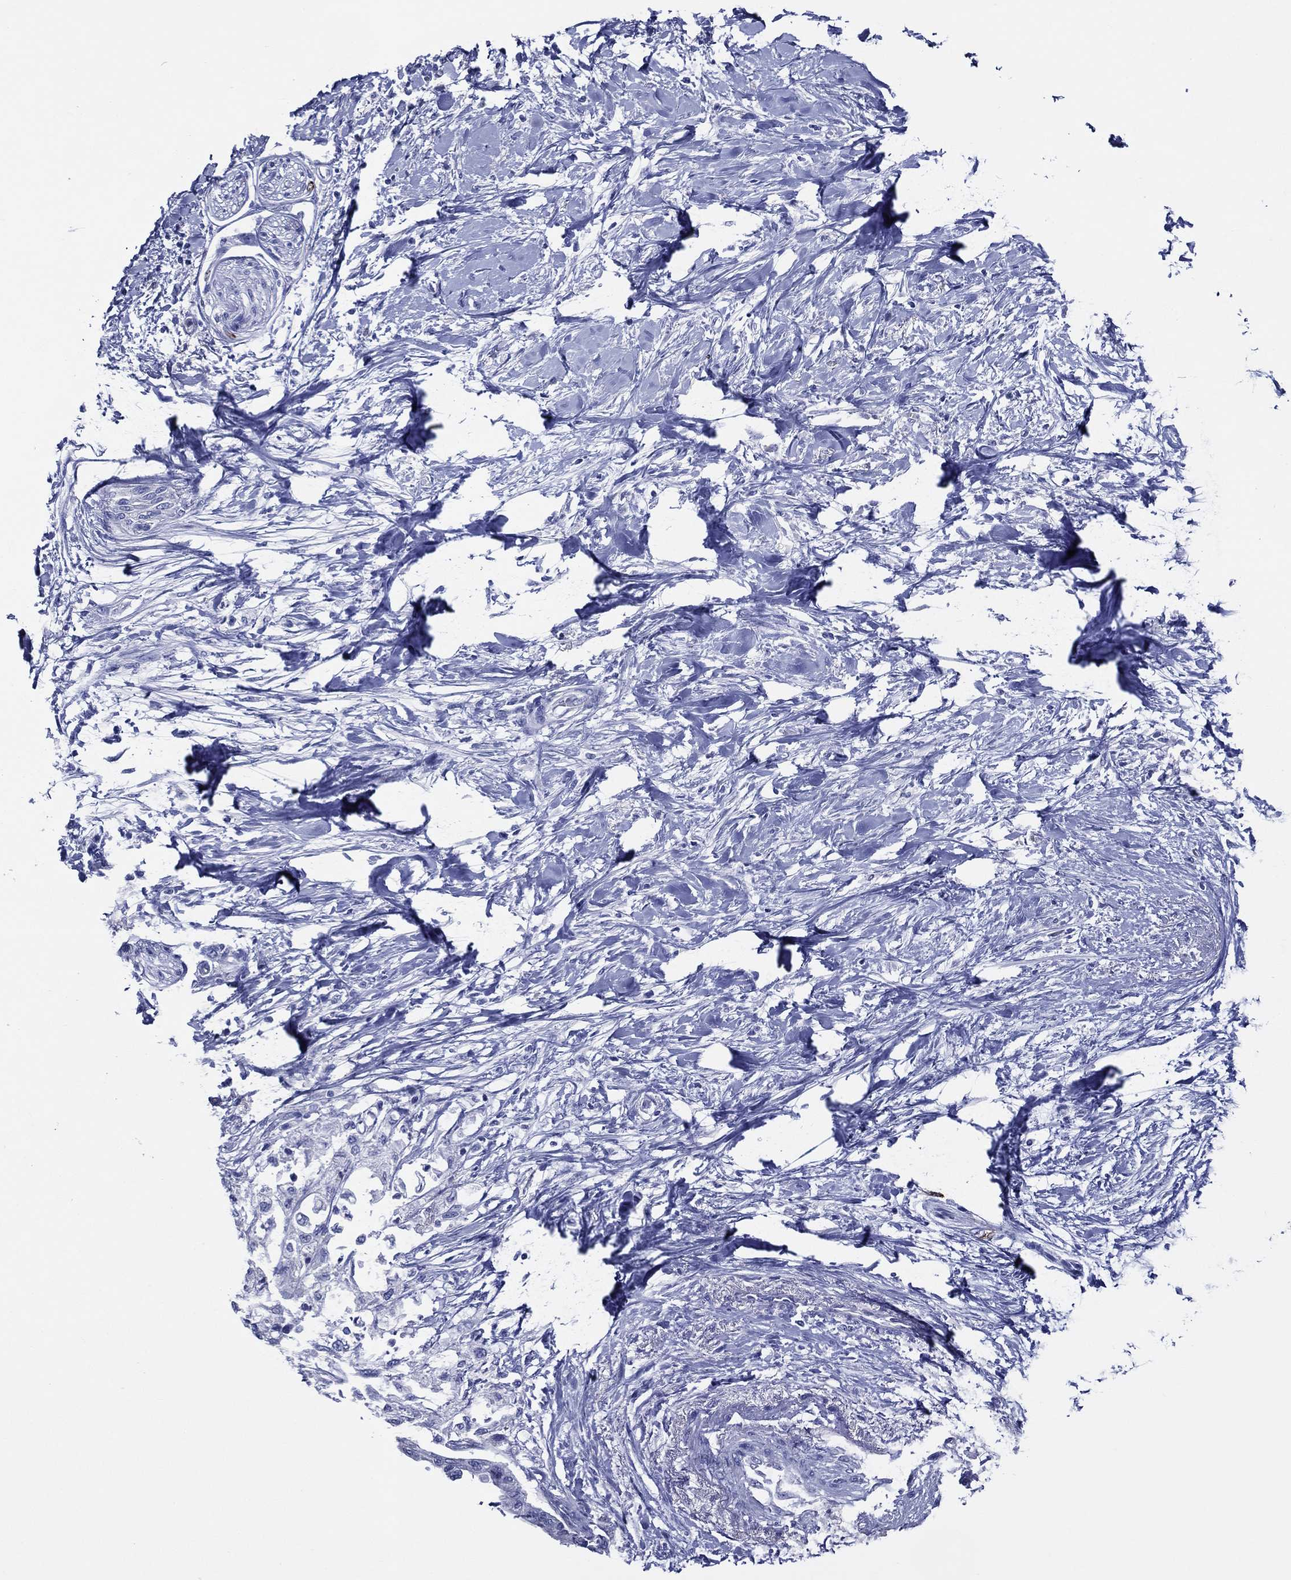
{"staining": {"intensity": "negative", "quantity": "none", "location": "none"}, "tissue": "pancreatic cancer", "cell_type": "Tumor cells", "image_type": "cancer", "snomed": [{"axis": "morphology", "description": "Normal tissue, NOS"}, {"axis": "morphology", "description": "Adenocarcinoma, NOS"}, {"axis": "topography", "description": "Pancreas"}, {"axis": "topography", "description": "Duodenum"}], "caption": "Pancreatic cancer was stained to show a protein in brown. There is no significant expression in tumor cells. Nuclei are stained in blue.", "gene": "ACE2", "patient": {"sex": "female", "age": 60}}